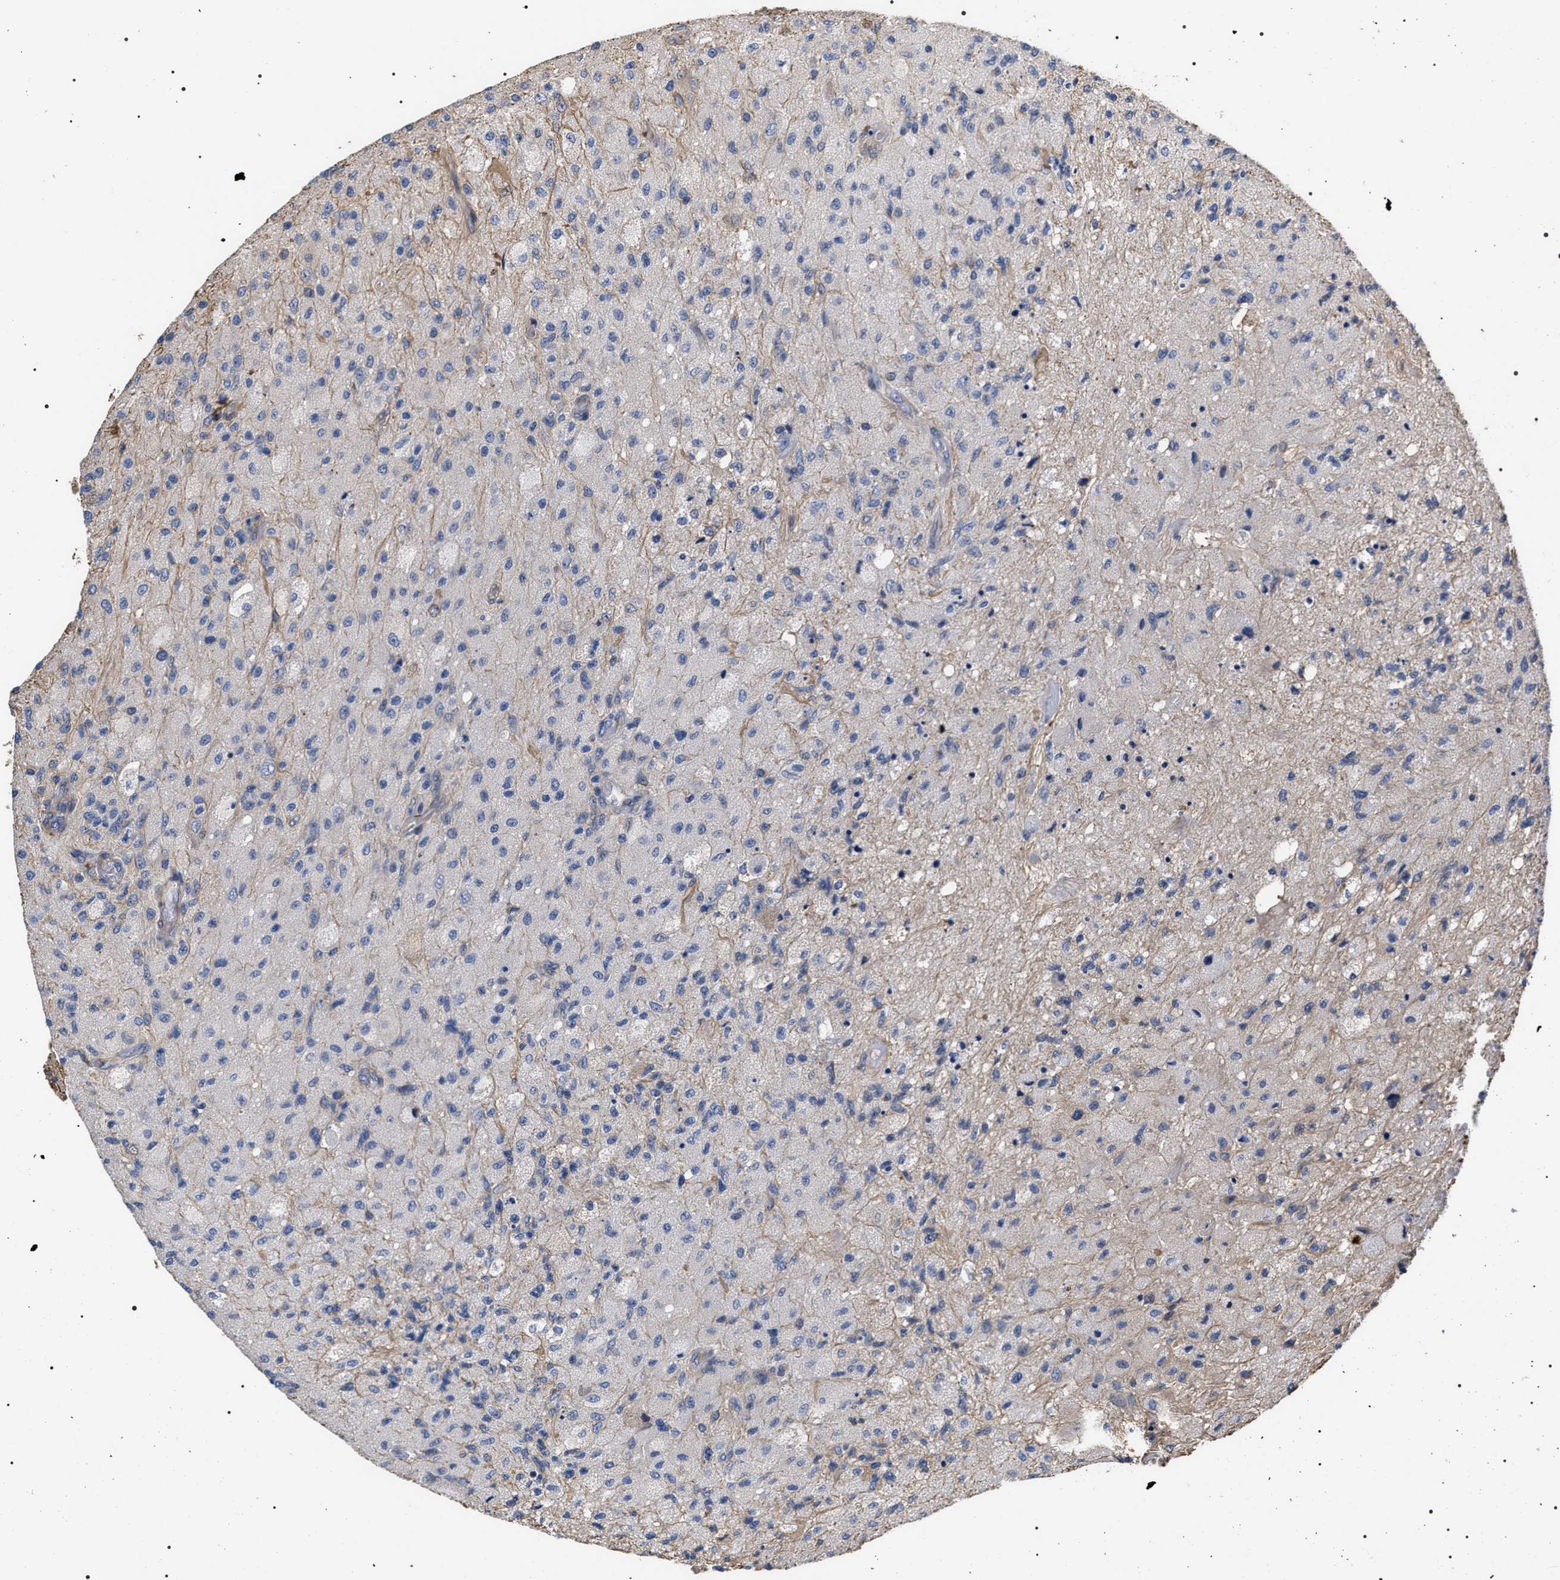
{"staining": {"intensity": "negative", "quantity": "none", "location": "none"}, "tissue": "glioma", "cell_type": "Tumor cells", "image_type": "cancer", "snomed": [{"axis": "morphology", "description": "Normal tissue, NOS"}, {"axis": "morphology", "description": "Glioma, malignant, High grade"}, {"axis": "topography", "description": "Cerebral cortex"}], "caption": "This photomicrograph is of glioma stained with immunohistochemistry (IHC) to label a protein in brown with the nuclei are counter-stained blue. There is no expression in tumor cells. (Stains: DAB (3,3'-diaminobenzidine) immunohistochemistry (IHC) with hematoxylin counter stain, Microscopy: brightfield microscopy at high magnification).", "gene": "TSPAN33", "patient": {"sex": "male", "age": 77}}